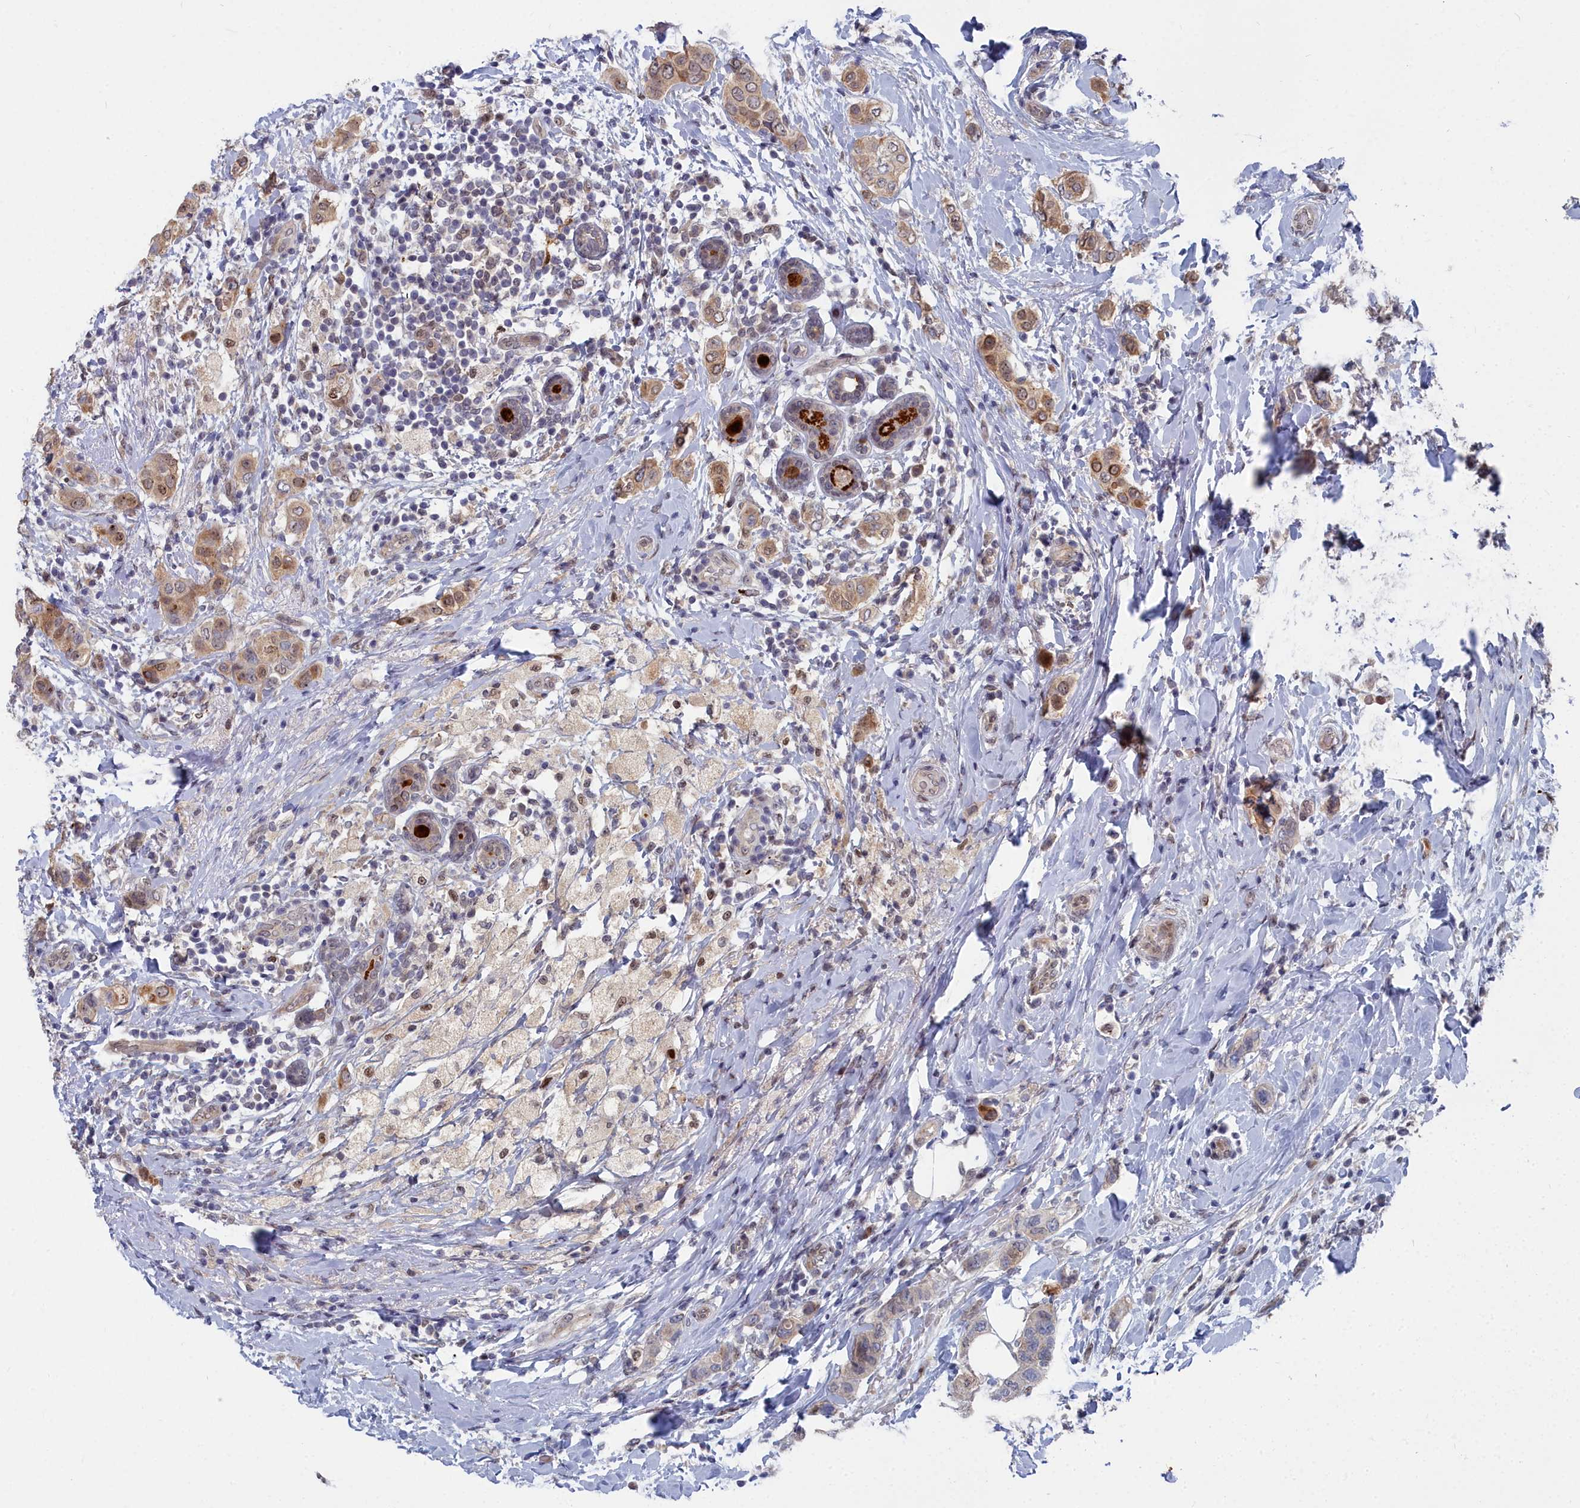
{"staining": {"intensity": "moderate", "quantity": "<25%", "location": "nuclear"}, "tissue": "breast cancer", "cell_type": "Tumor cells", "image_type": "cancer", "snomed": [{"axis": "morphology", "description": "Lobular carcinoma"}, {"axis": "topography", "description": "Breast"}], "caption": "About <25% of tumor cells in human lobular carcinoma (breast) reveal moderate nuclear protein staining as visualized by brown immunohistochemical staining.", "gene": "RPS27A", "patient": {"sex": "female", "age": 51}}